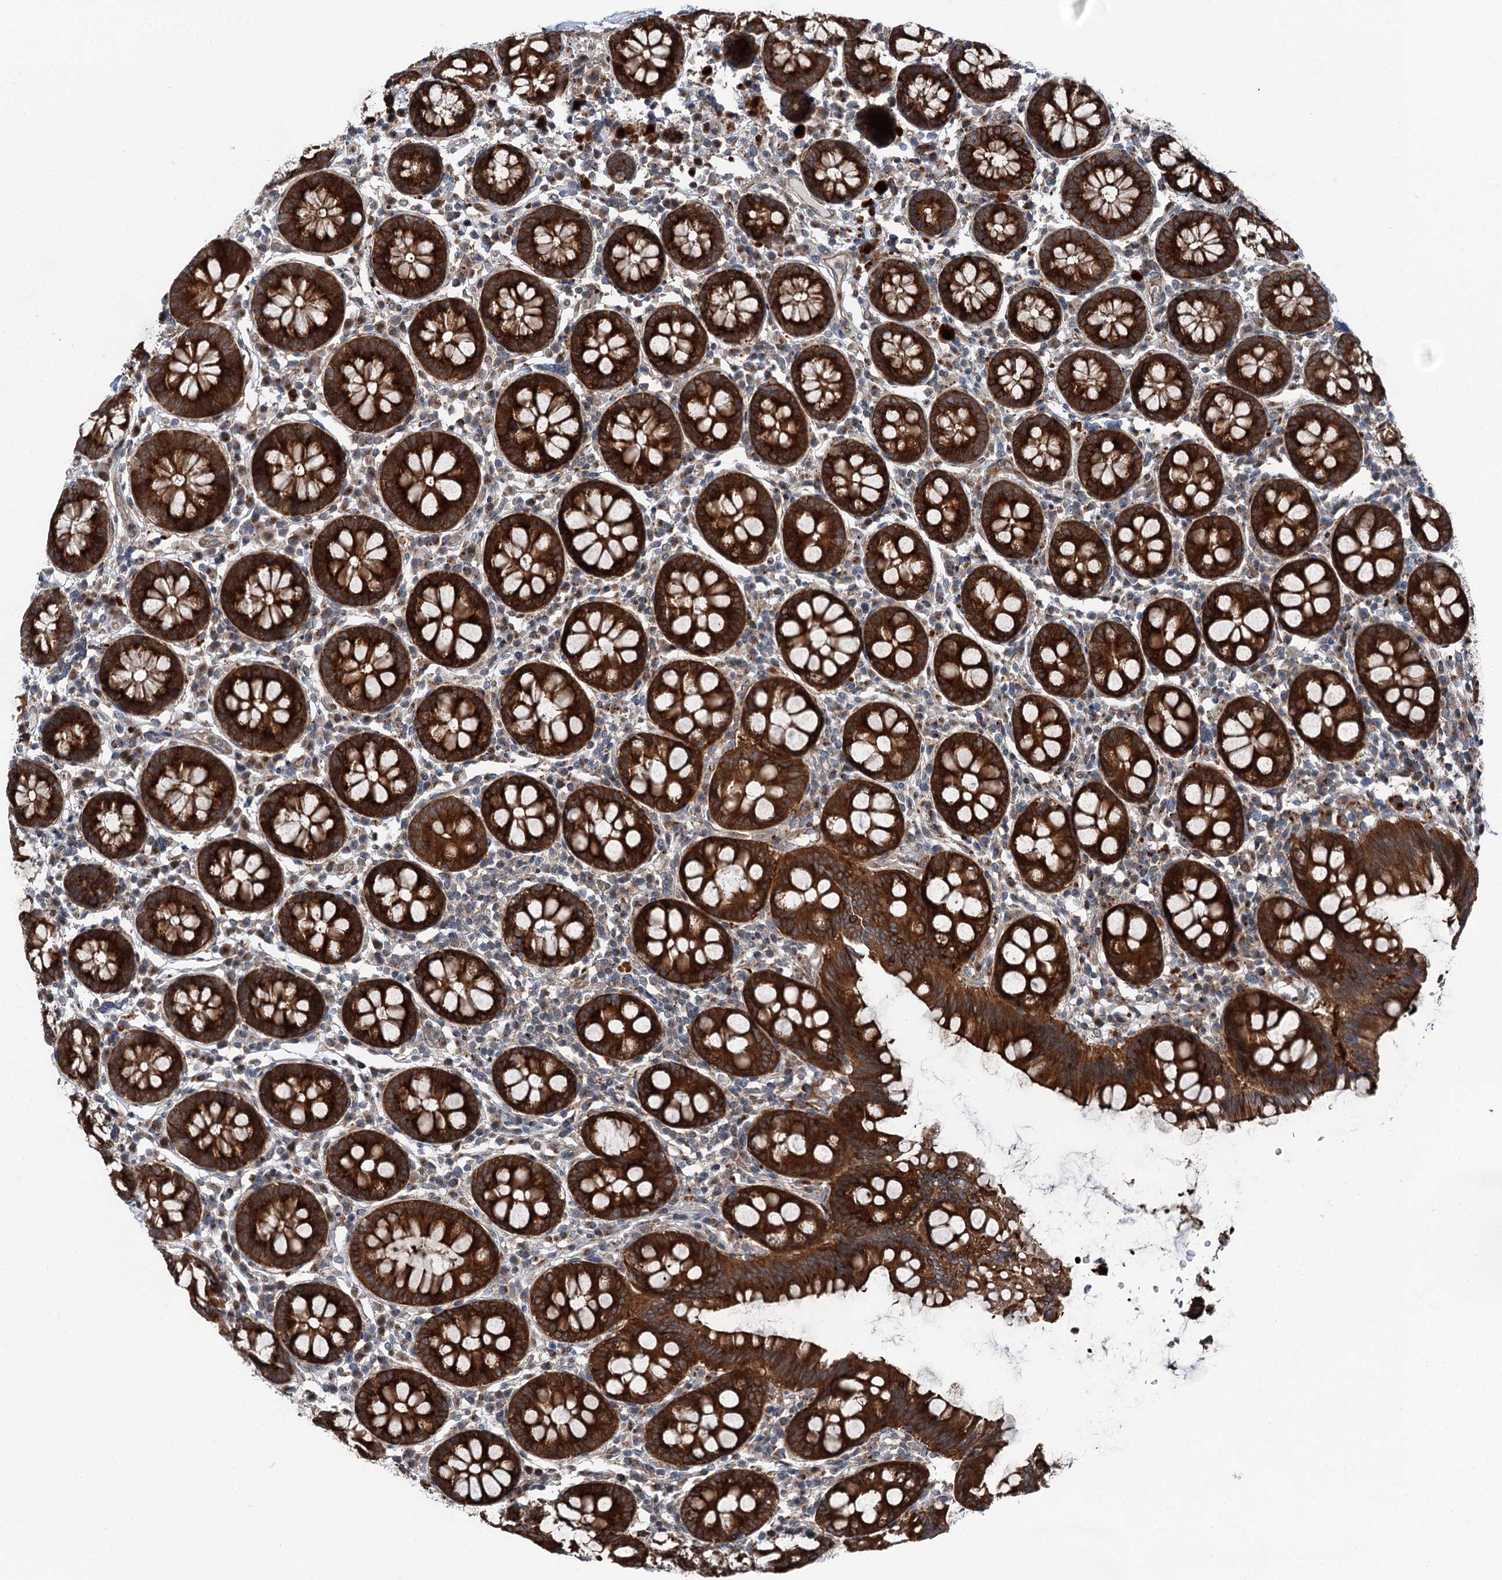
{"staining": {"intensity": "moderate", "quantity": ">75%", "location": "cytoplasmic/membranous"}, "tissue": "colon", "cell_type": "Endothelial cells", "image_type": "normal", "snomed": [{"axis": "morphology", "description": "Normal tissue, NOS"}, {"axis": "topography", "description": "Colon"}], "caption": "This image displays benign colon stained with IHC to label a protein in brown. The cytoplasmic/membranous of endothelial cells show moderate positivity for the protein. Nuclei are counter-stained blue.", "gene": "POLR1D", "patient": {"sex": "female", "age": 79}}